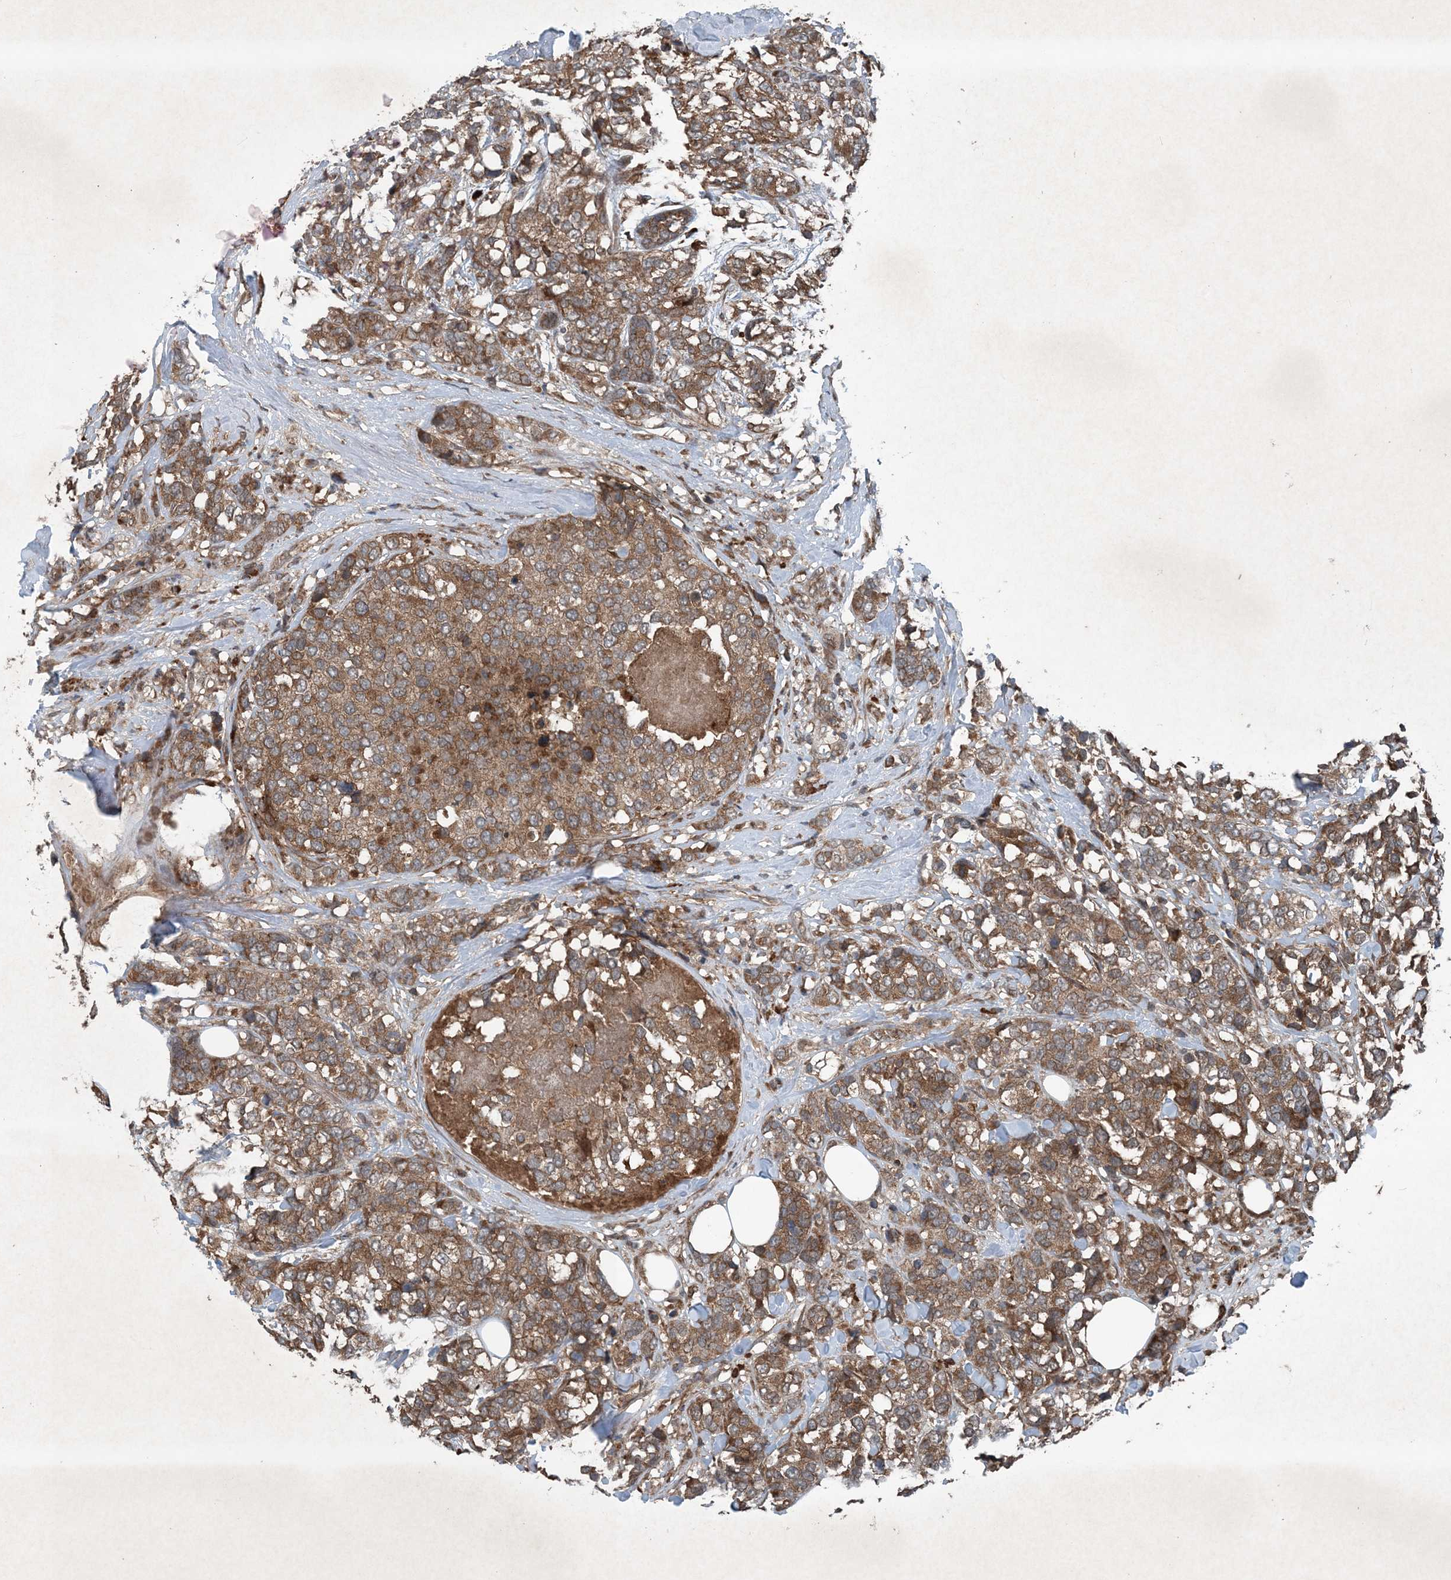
{"staining": {"intensity": "moderate", "quantity": ">75%", "location": "cytoplasmic/membranous"}, "tissue": "breast cancer", "cell_type": "Tumor cells", "image_type": "cancer", "snomed": [{"axis": "morphology", "description": "Lobular carcinoma"}, {"axis": "topography", "description": "Breast"}], "caption": "About >75% of tumor cells in breast lobular carcinoma reveal moderate cytoplasmic/membranous protein staining as visualized by brown immunohistochemical staining.", "gene": "GNG5", "patient": {"sex": "female", "age": 59}}